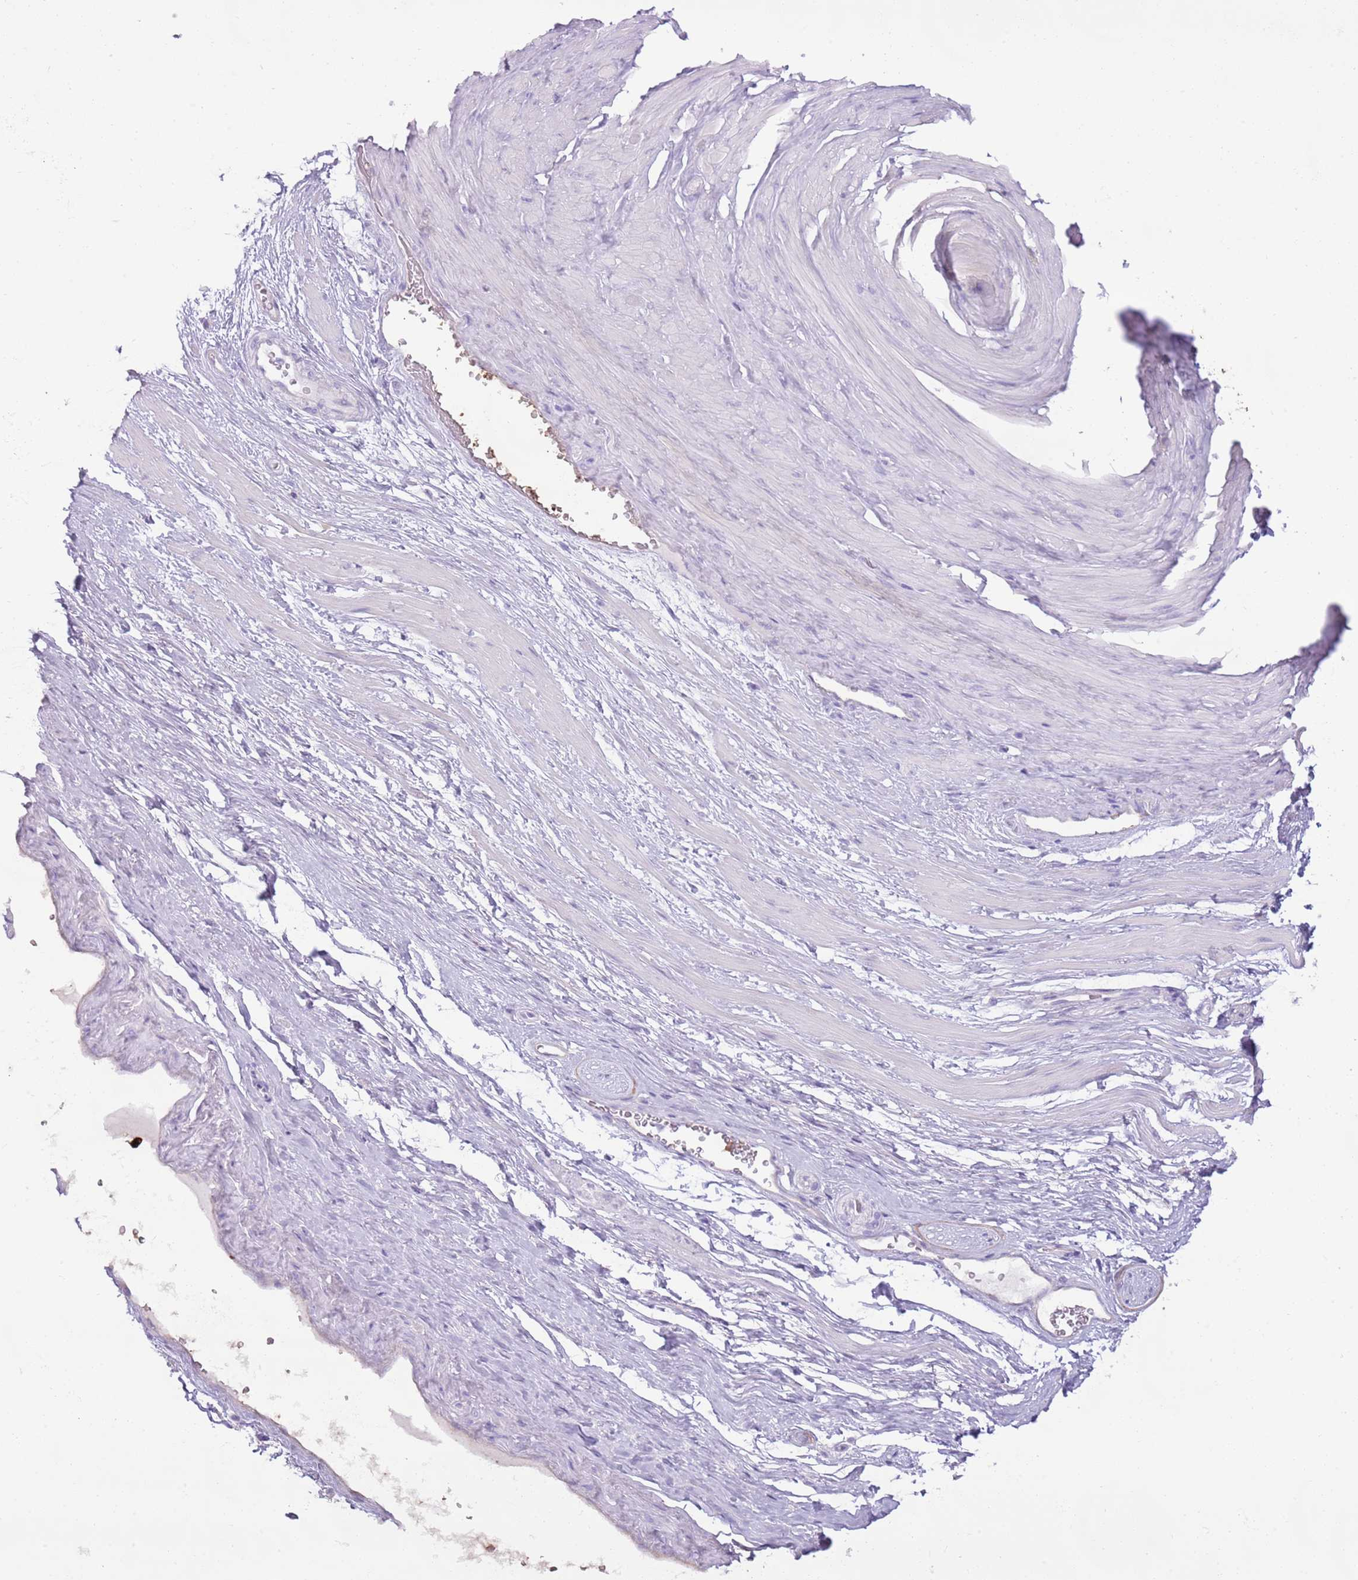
{"staining": {"intensity": "negative", "quantity": "none", "location": "none"}, "tissue": "adipose tissue", "cell_type": "Adipocytes", "image_type": "normal", "snomed": [{"axis": "morphology", "description": "Normal tissue, NOS"}, {"axis": "morphology", "description": "Adenocarcinoma, Low grade"}, {"axis": "topography", "description": "Prostate"}, {"axis": "topography", "description": "Peripheral nerve tissue"}], "caption": "Immunohistochemistry micrograph of benign adipose tissue stained for a protein (brown), which reveals no positivity in adipocytes. The staining was performed using DAB (3,3'-diaminobenzidine) to visualize the protein expression in brown, while the nuclei were stained in blue with hematoxylin (Magnification: 20x).", "gene": "CD177", "patient": {"sex": "male", "age": 63}}